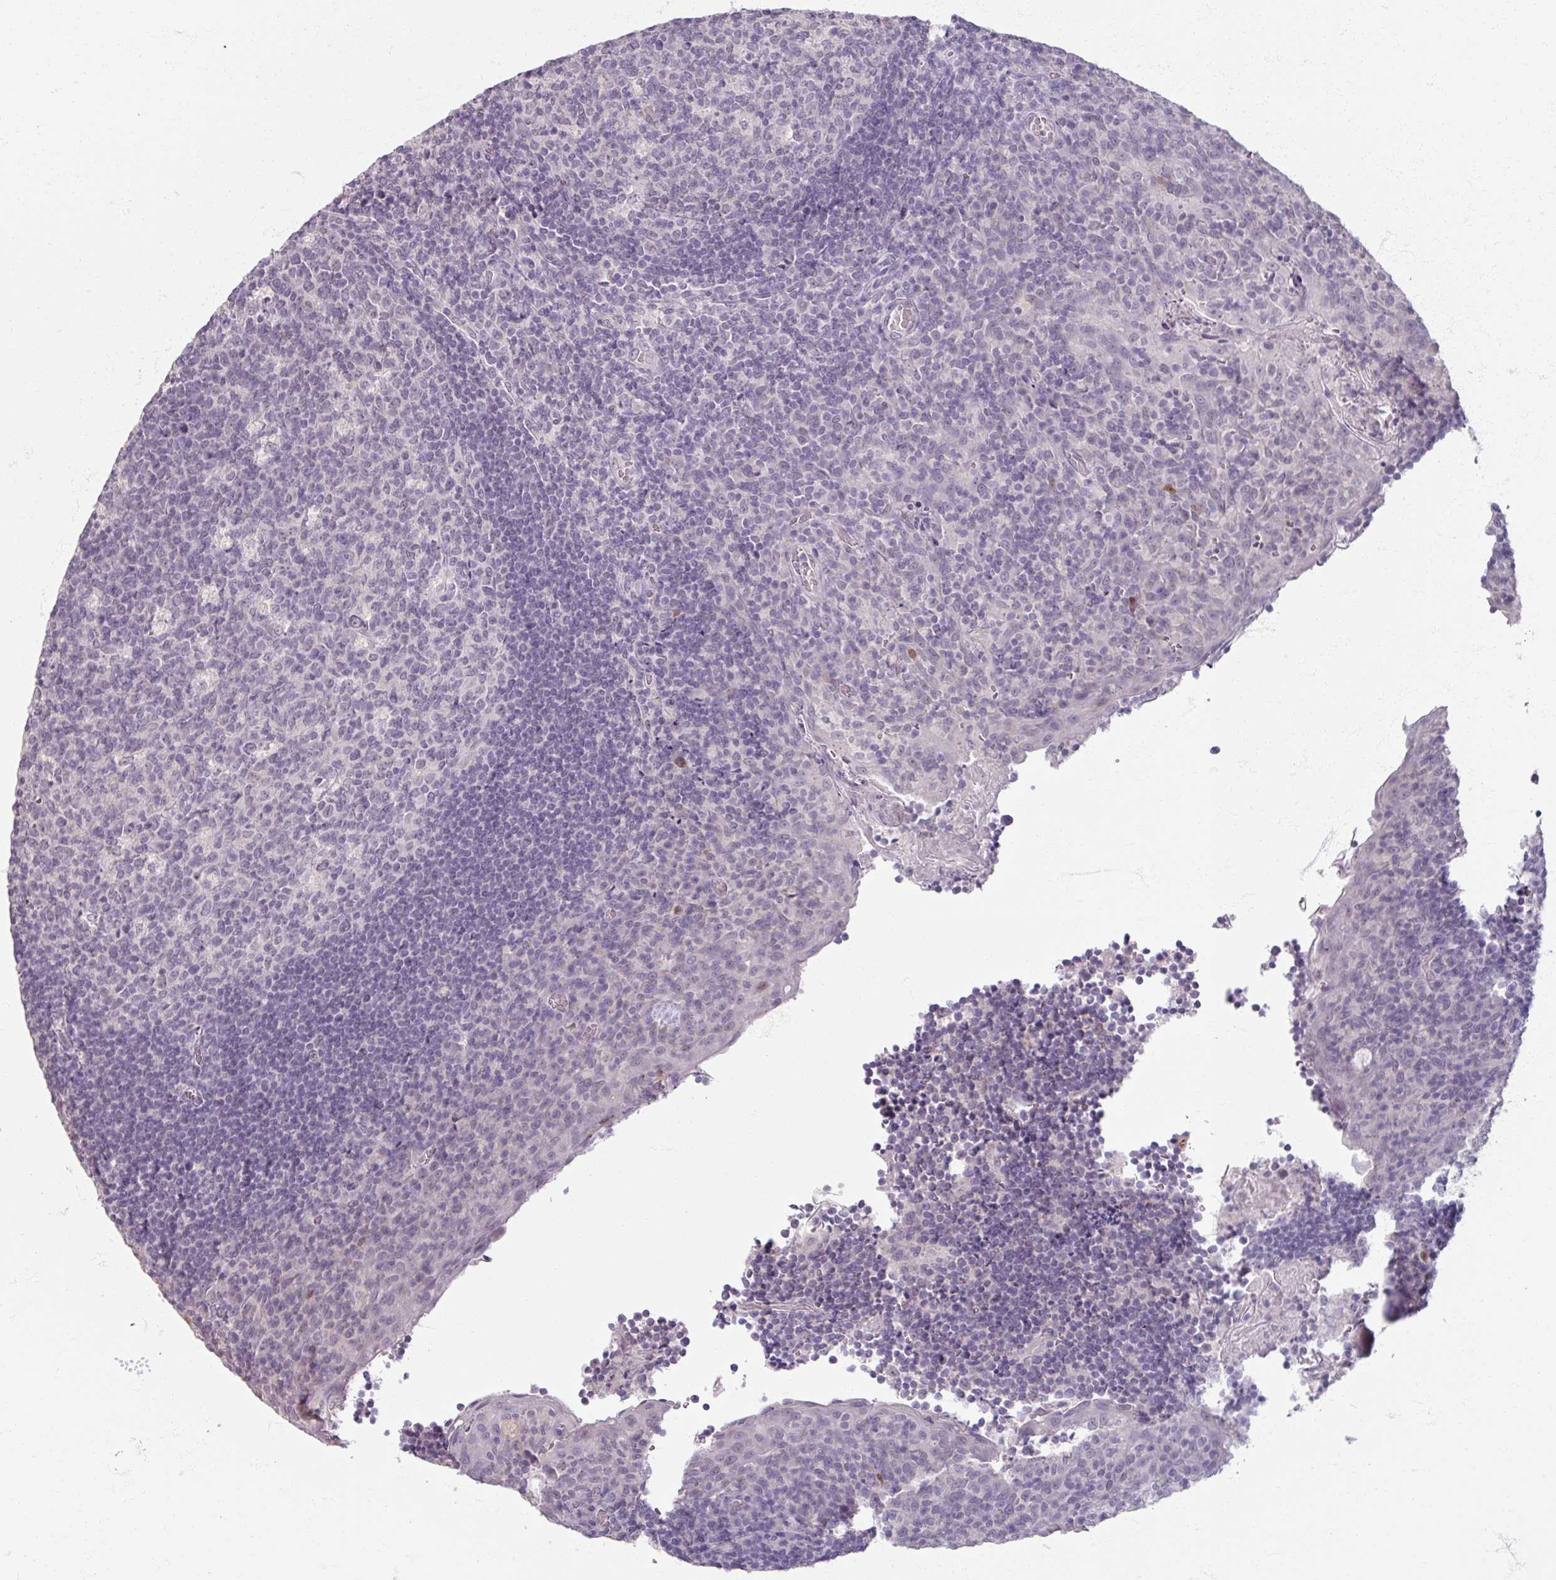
{"staining": {"intensity": "negative", "quantity": "none", "location": "none"}, "tissue": "tonsil", "cell_type": "Germinal center cells", "image_type": "normal", "snomed": [{"axis": "morphology", "description": "Normal tissue, NOS"}, {"axis": "topography", "description": "Tonsil"}], "caption": "Micrograph shows no significant protein expression in germinal center cells of unremarkable tonsil. (Immunohistochemistry (ihc), brightfield microscopy, high magnification).", "gene": "SOX11", "patient": {"sex": "male", "age": 17}}